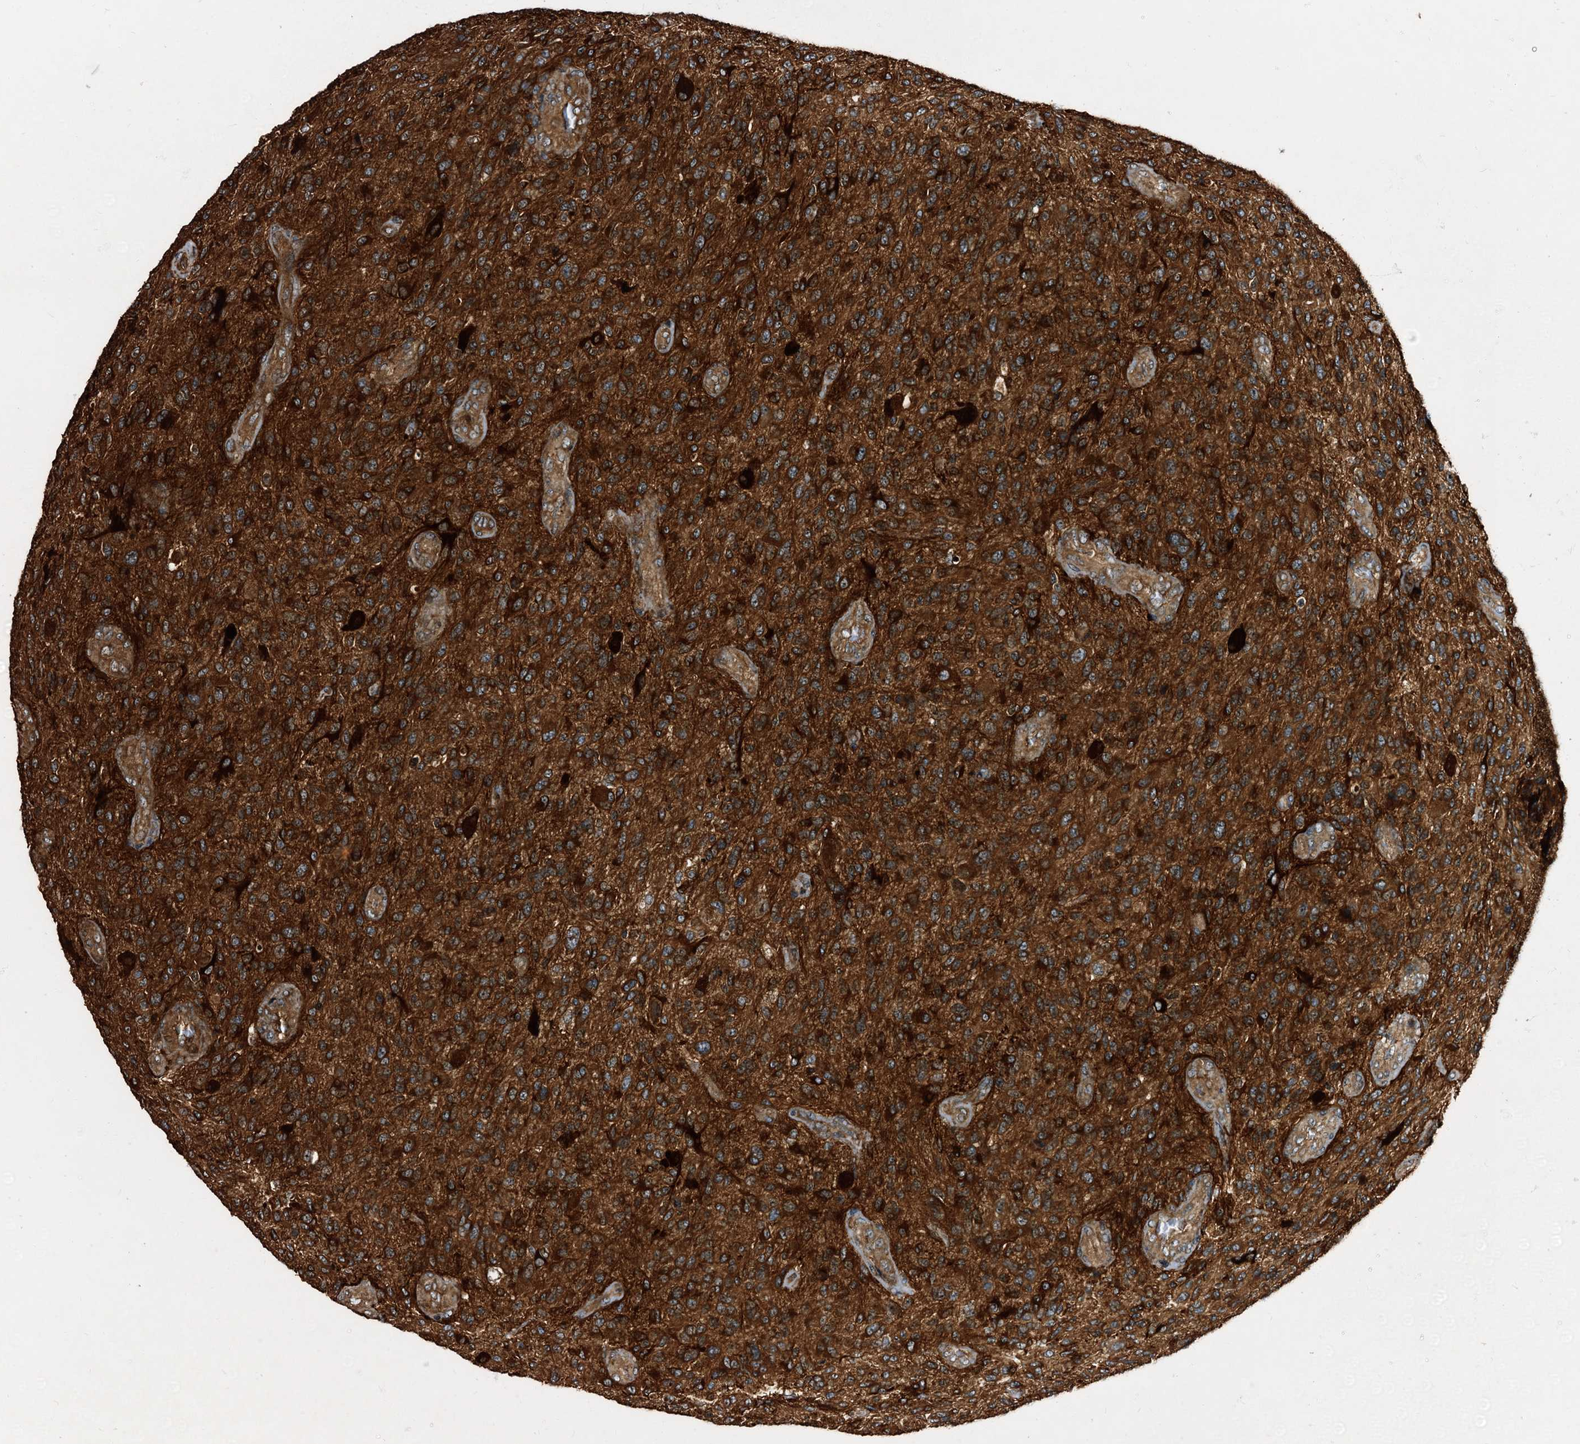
{"staining": {"intensity": "strong", "quantity": ">75%", "location": "cytoplasmic/membranous"}, "tissue": "glioma", "cell_type": "Tumor cells", "image_type": "cancer", "snomed": [{"axis": "morphology", "description": "Glioma, malignant, High grade"}, {"axis": "topography", "description": "Brain"}], "caption": "This histopathology image reveals immunohistochemistry staining of glioma, with high strong cytoplasmic/membranous positivity in about >75% of tumor cells.", "gene": "PEX5", "patient": {"sex": "male", "age": 47}}